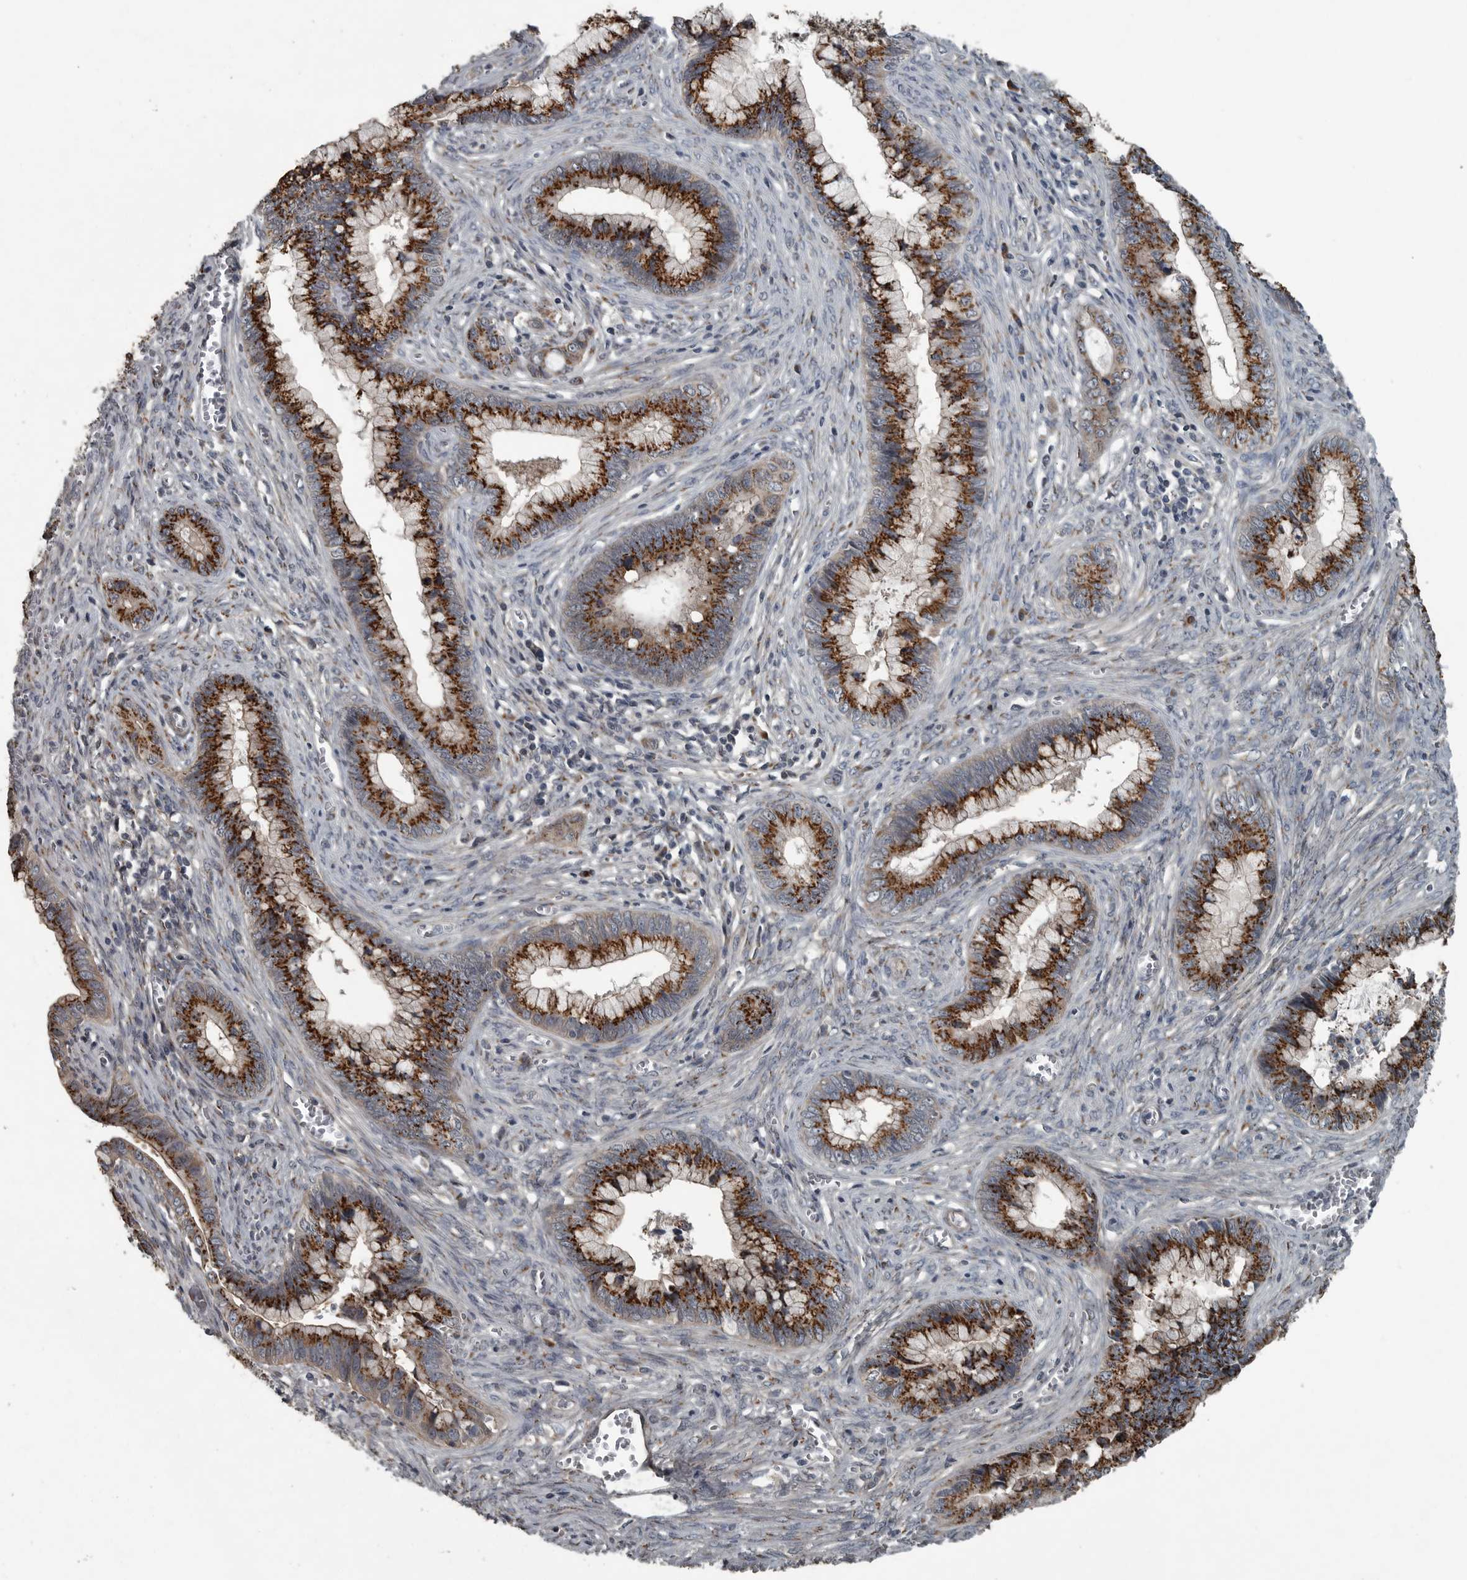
{"staining": {"intensity": "strong", "quantity": ">75%", "location": "cytoplasmic/membranous"}, "tissue": "cervical cancer", "cell_type": "Tumor cells", "image_type": "cancer", "snomed": [{"axis": "morphology", "description": "Adenocarcinoma, NOS"}, {"axis": "topography", "description": "Cervix"}], "caption": "High-magnification brightfield microscopy of cervical cancer (adenocarcinoma) stained with DAB (brown) and counterstained with hematoxylin (blue). tumor cells exhibit strong cytoplasmic/membranous positivity is present in approximately>75% of cells. Nuclei are stained in blue.", "gene": "ZNF345", "patient": {"sex": "female", "age": 44}}